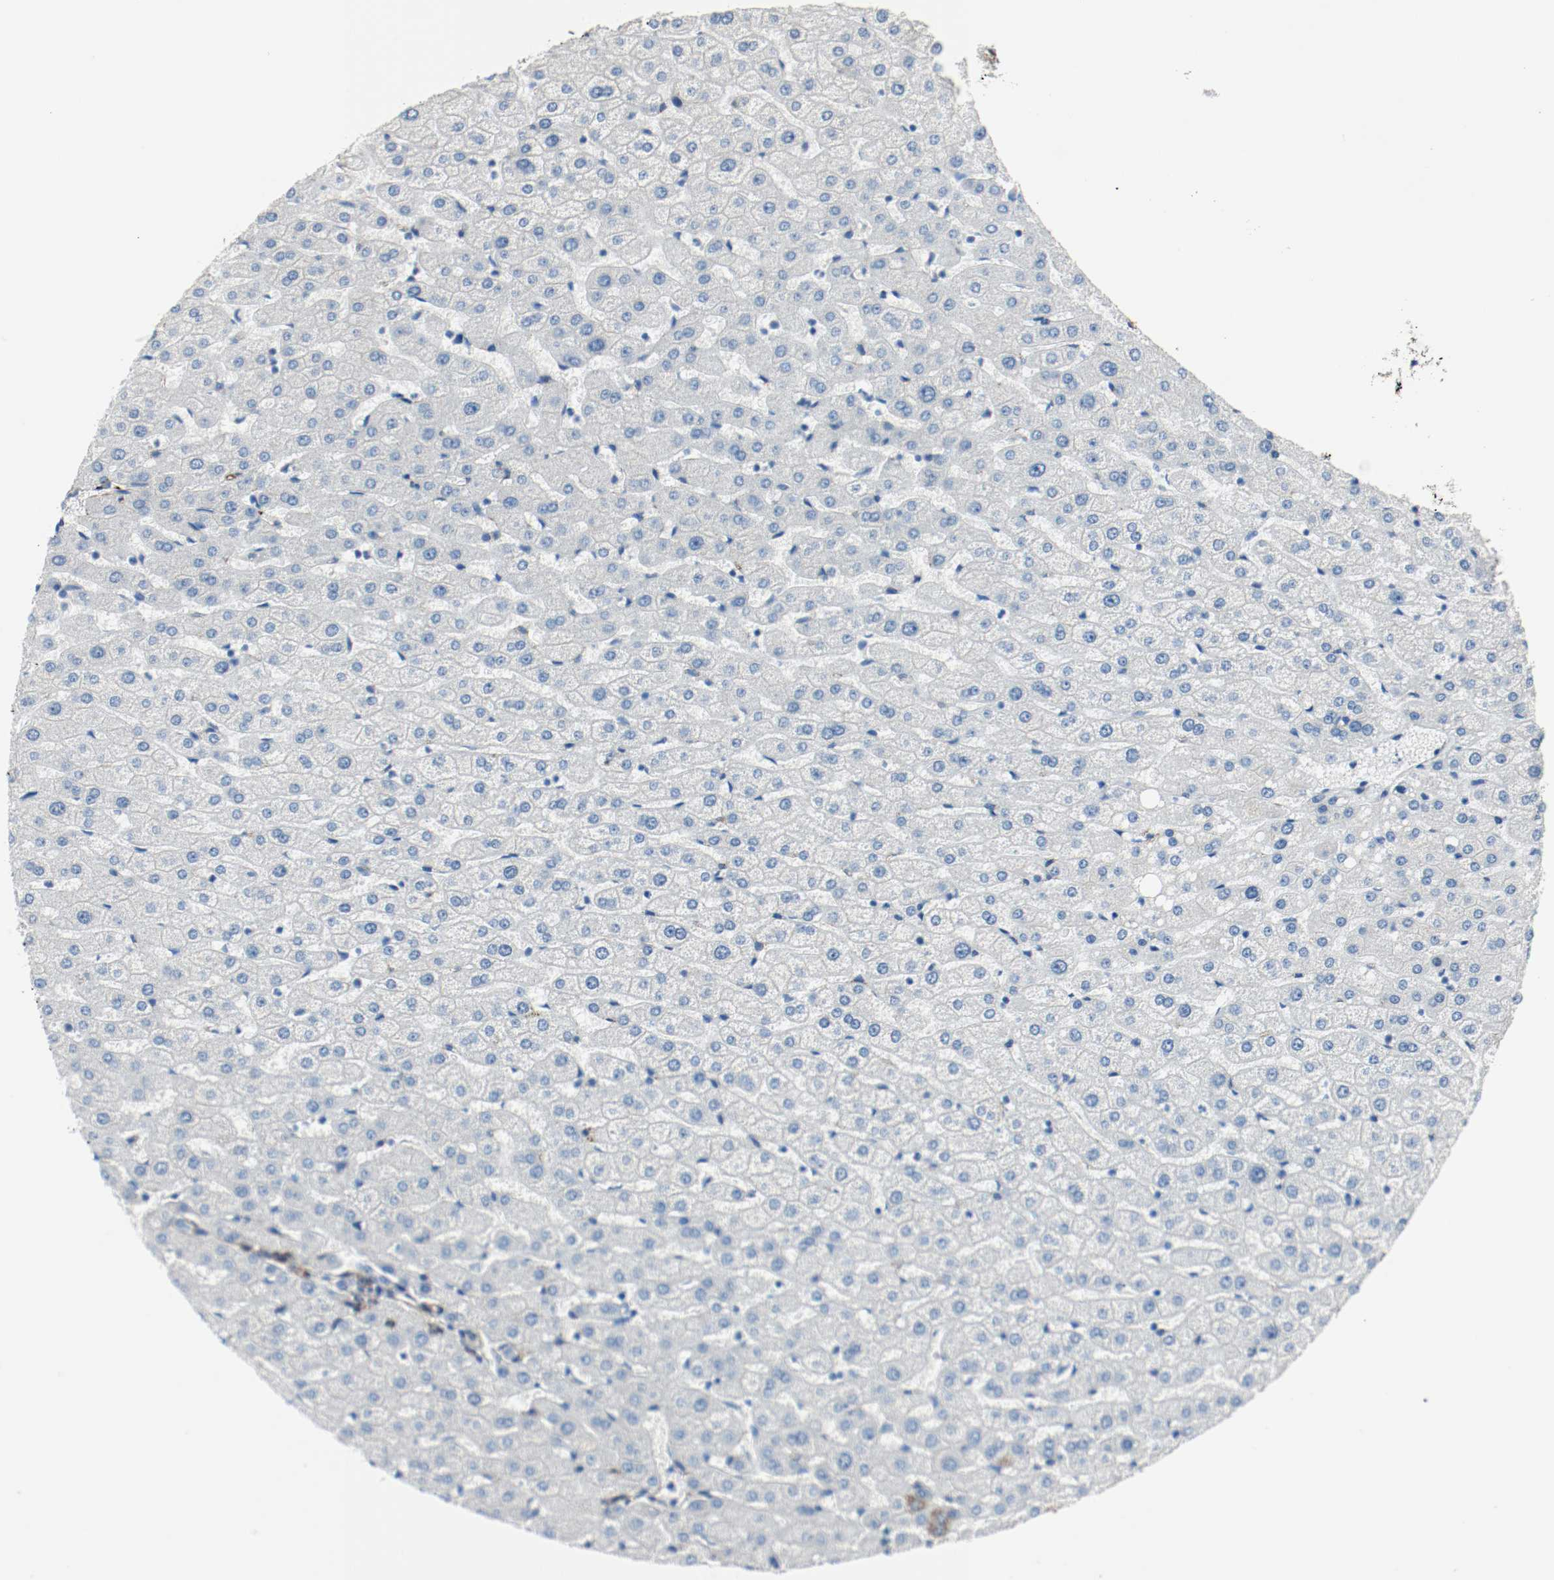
{"staining": {"intensity": "negative", "quantity": "none", "location": "none"}, "tissue": "liver", "cell_type": "Cholangiocytes", "image_type": "normal", "snomed": [{"axis": "morphology", "description": "Normal tissue, NOS"}, {"axis": "morphology", "description": "Fibrosis, NOS"}, {"axis": "topography", "description": "Liver"}], "caption": "Immunohistochemical staining of normal liver demonstrates no significant staining in cholangiocytes.", "gene": "LAMB1", "patient": {"sex": "female", "age": 29}}